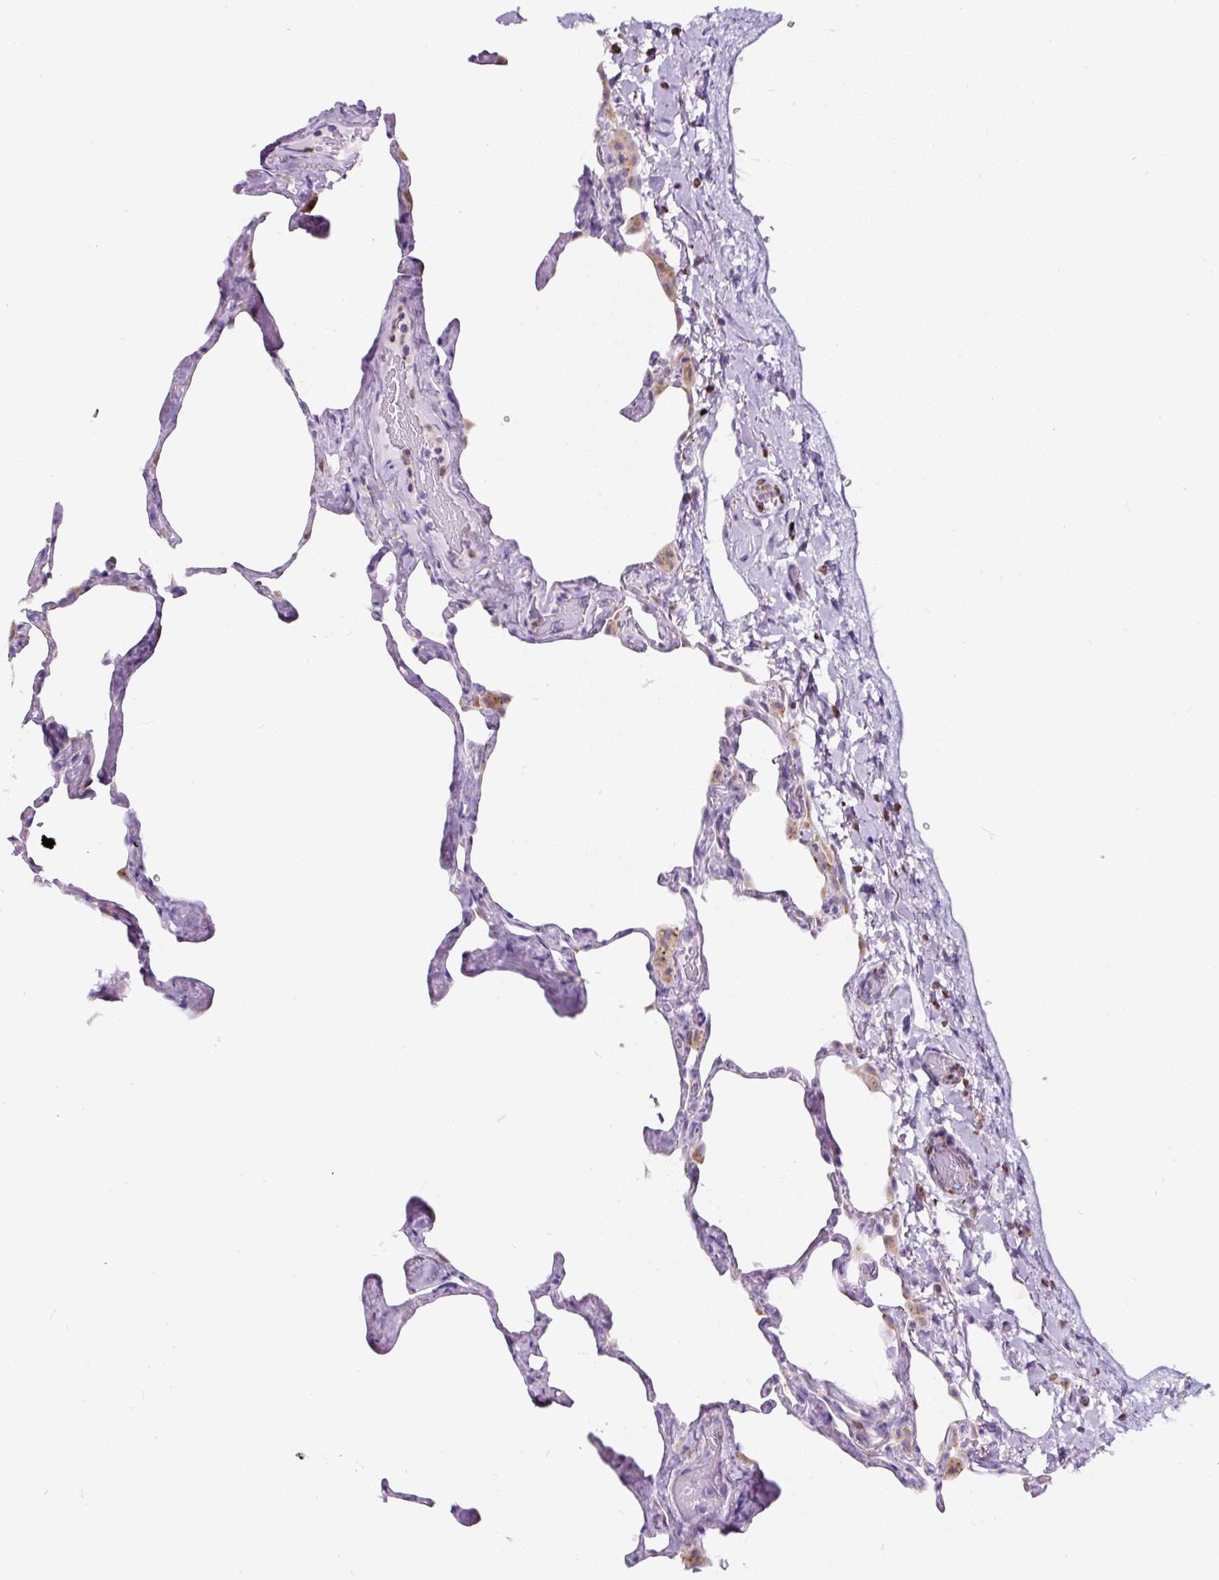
{"staining": {"intensity": "negative", "quantity": "none", "location": "none"}, "tissue": "lung", "cell_type": "Alveolar cells", "image_type": "normal", "snomed": [{"axis": "morphology", "description": "Normal tissue, NOS"}, {"axis": "topography", "description": "Lung"}], "caption": "This is a photomicrograph of IHC staining of unremarkable lung, which shows no expression in alveolar cells.", "gene": "HPS4", "patient": {"sex": "male", "age": 65}}